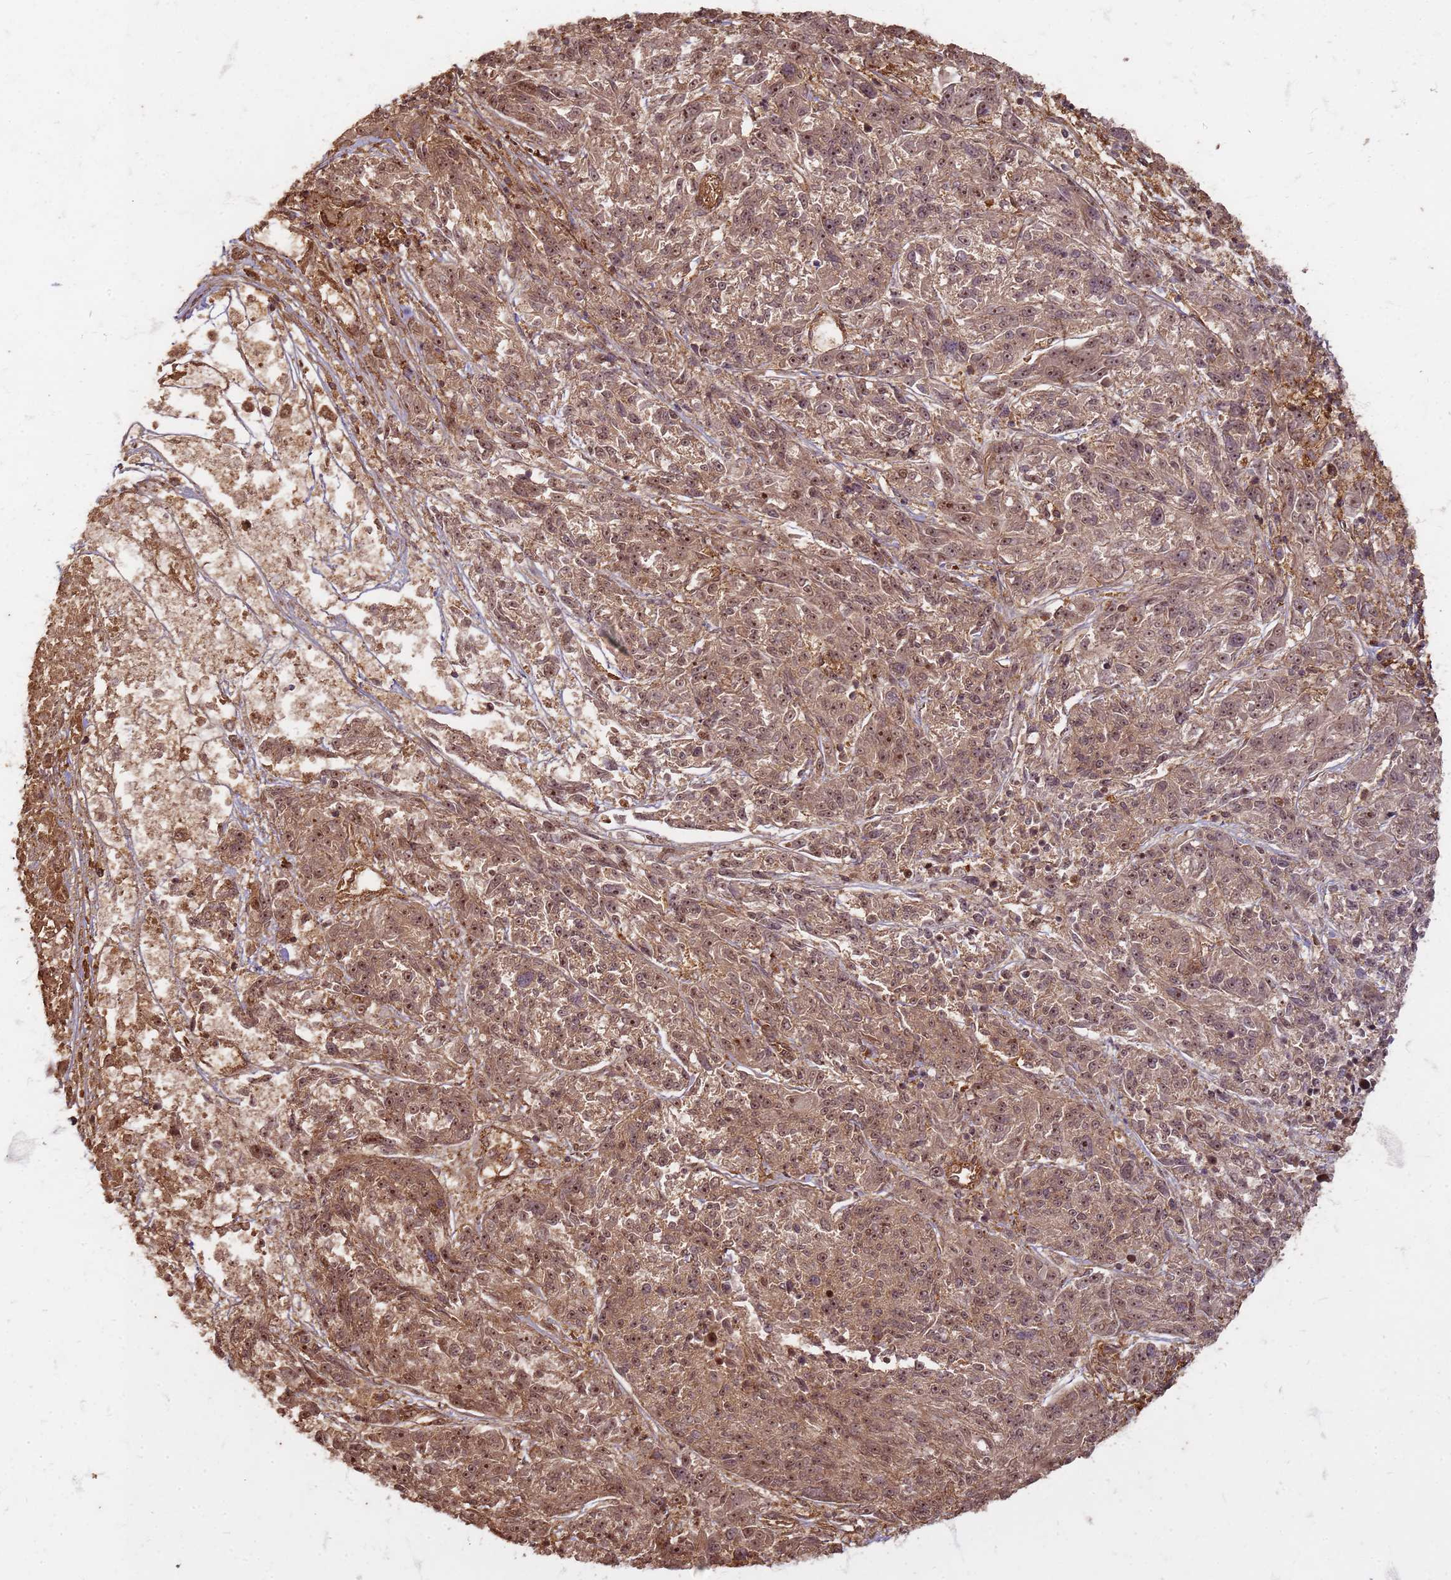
{"staining": {"intensity": "weak", "quantity": ">75%", "location": "cytoplasmic/membranous,nuclear"}, "tissue": "melanoma", "cell_type": "Tumor cells", "image_type": "cancer", "snomed": [{"axis": "morphology", "description": "Malignant melanoma, NOS"}, {"axis": "topography", "description": "Skin"}], "caption": "An immunohistochemistry histopathology image of neoplastic tissue is shown. Protein staining in brown highlights weak cytoplasmic/membranous and nuclear positivity in melanoma within tumor cells.", "gene": "KIF26A", "patient": {"sex": "male", "age": 53}}